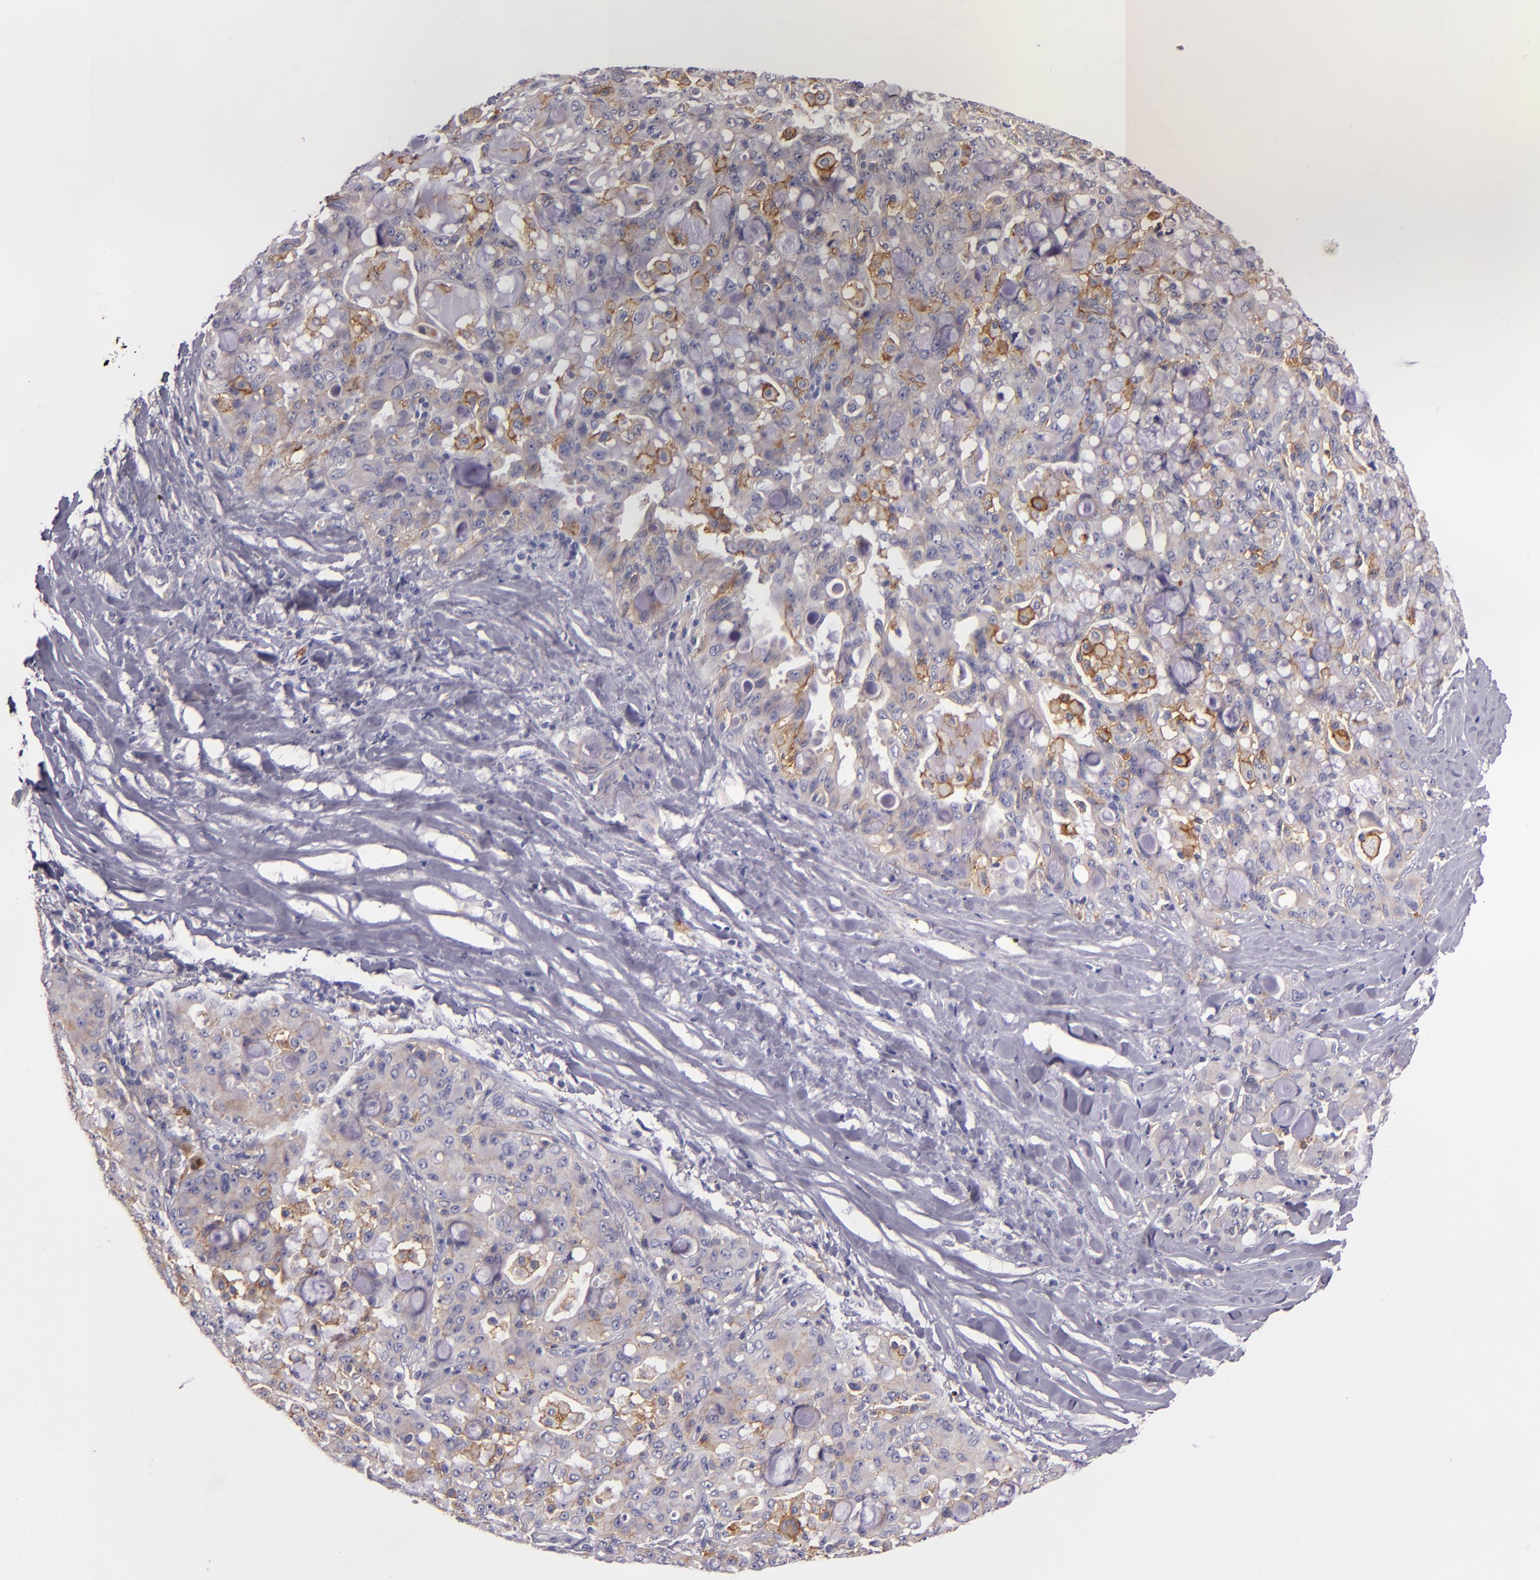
{"staining": {"intensity": "moderate", "quantity": "25%-75%", "location": "cytoplasmic/membranous"}, "tissue": "lung cancer", "cell_type": "Tumor cells", "image_type": "cancer", "snomed": [{"axis": "morphology", "description": "Adenocarcinoma, NOS"}, {"axis": "topography", "description": "Lung"}], "caption": "Immunohistochemical staining of adenocarcinoma (lung) exhibits medium levels of moderate cytoplasmic/membranous protein staining in approximately 25%-75% of tumor cells.", "gene": "C5AR1", "patient": {"sex": "female", "age": 44}}